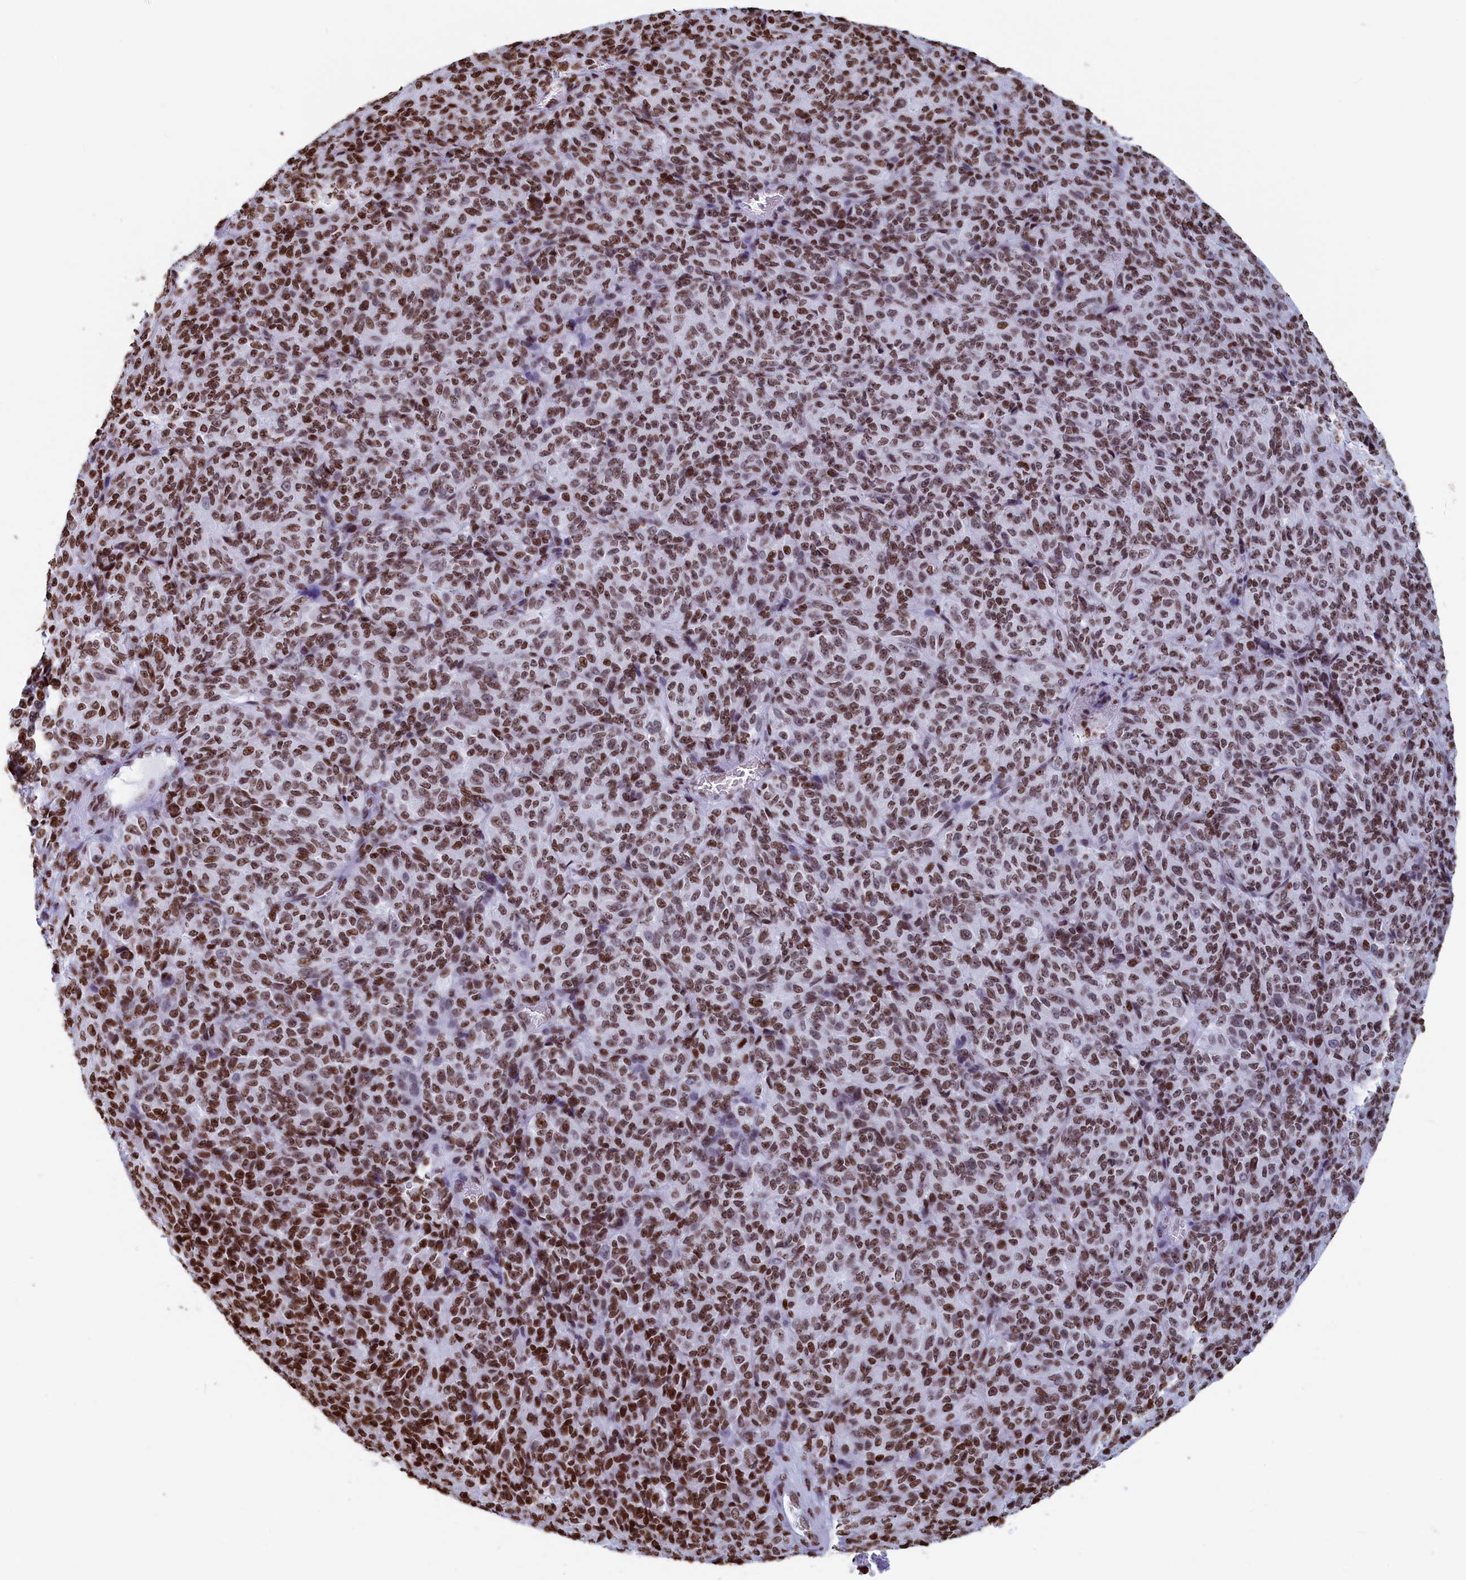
{"staining": {"intensity": "strong", "quantity": ">75%", "location": "nuclear"}, "tissue": "melanoma", "cell_type": "Tumor cells", "image_type": "cancer", "snomed": [{"axis": "morphology", "description": "Malignant melanoma, Metastatic site"}, {"axis": "topography", "description": "Brain"}], "caption": "Melanoma stained with a protein marker shows strong staining in tumor cells.", "gene": "APOBEC3A", "patient": {"sex": "female", "age": 56}}